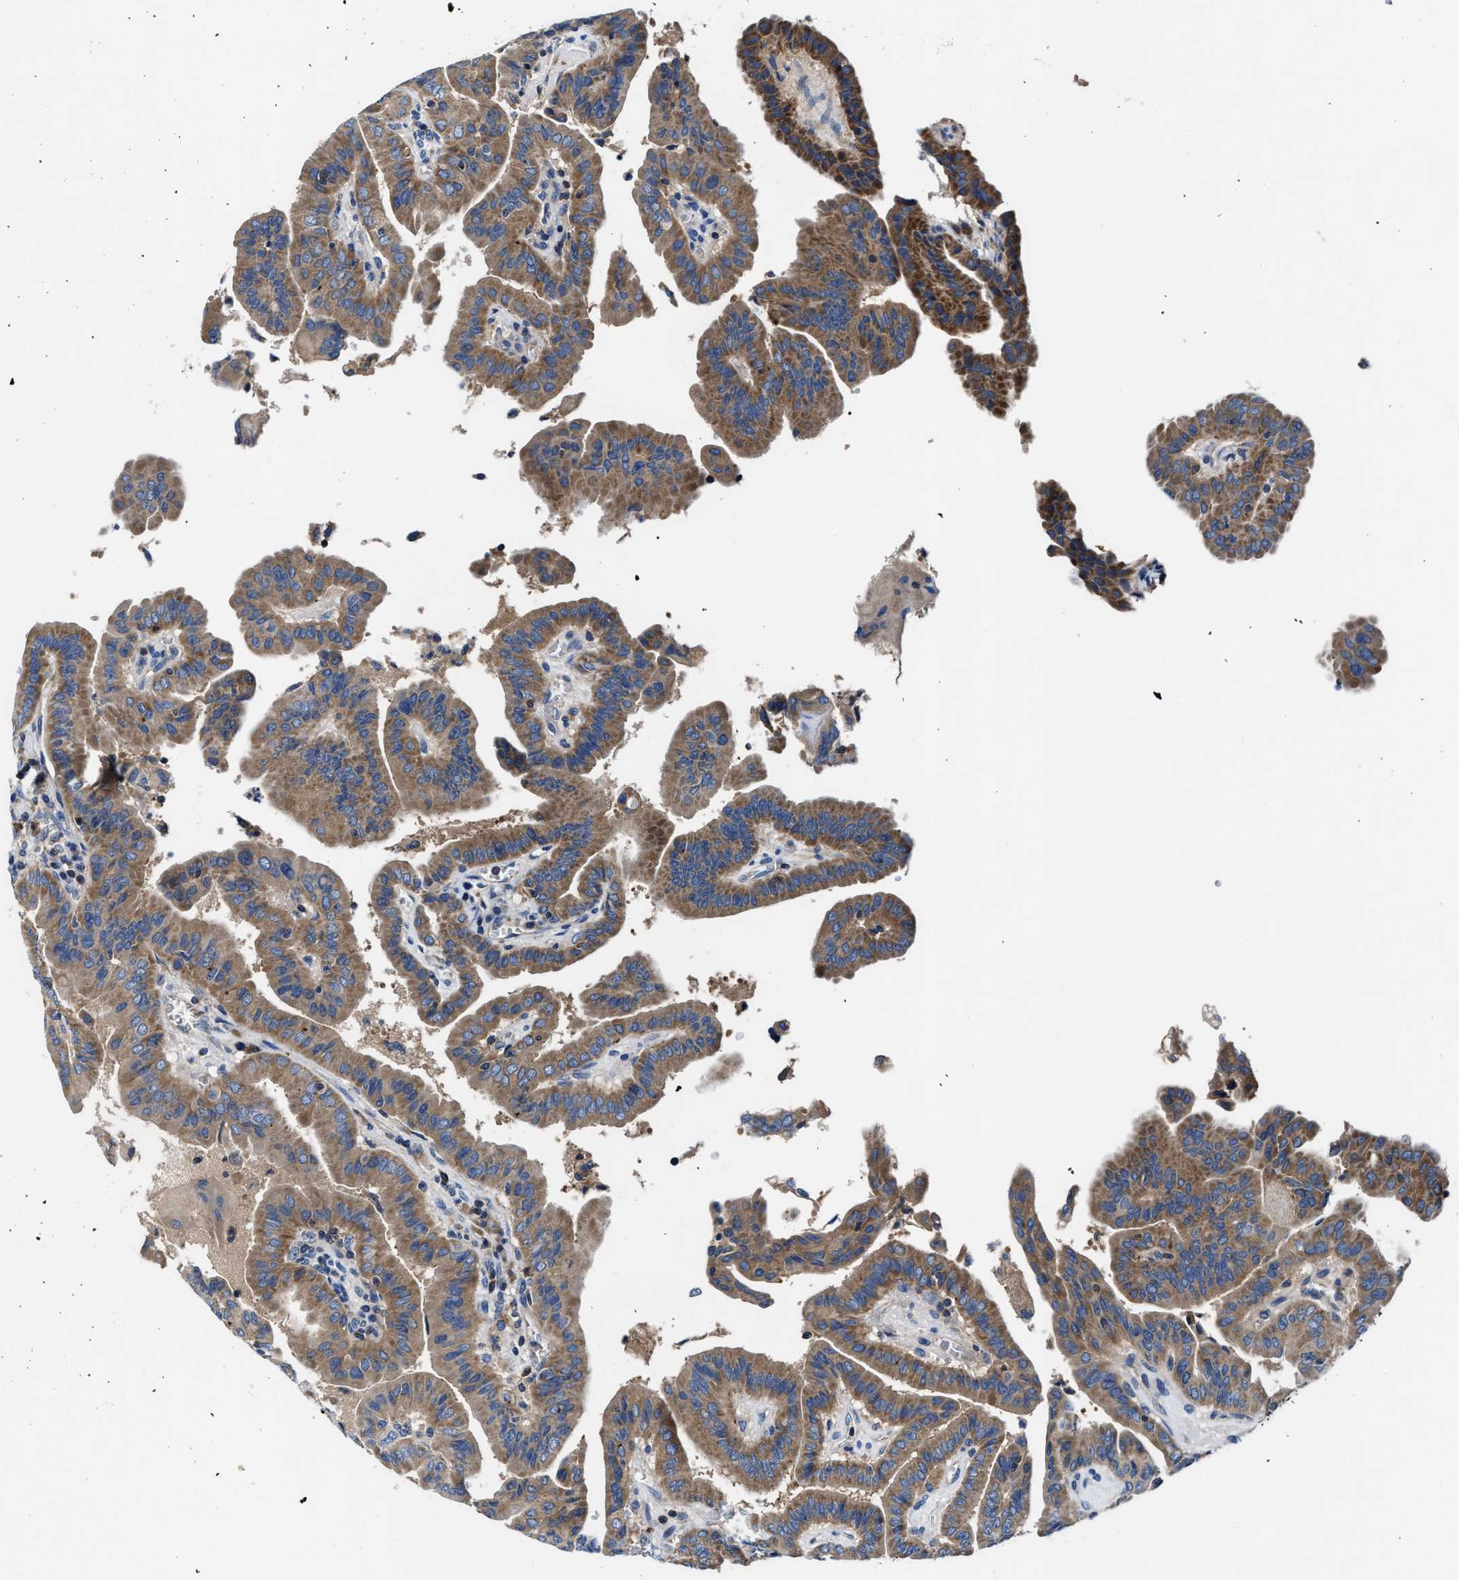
{"staining": {"intensity": "moderate", "quantity": ">75%", "location": "cytoplasmic/membranous"}, "tissue": "thyroid cancer", "cell_type": "Tumor cells", "image_type": "cancer", "snomed": [{"axis": "morphology", "description": "Papillary adenocarcinoma, NOS"}, {"axis": "topography", "description": "Thyroid gland"}], "caption": "Thyroid papillary adenocarcinoma stained with immunohistochemistry demonstrates moderate cytoplasmic/membranous staining in about >75% of tumor cells.", "gene": "PHLPP1", "patient": {"sex": "male", "age": 33}}